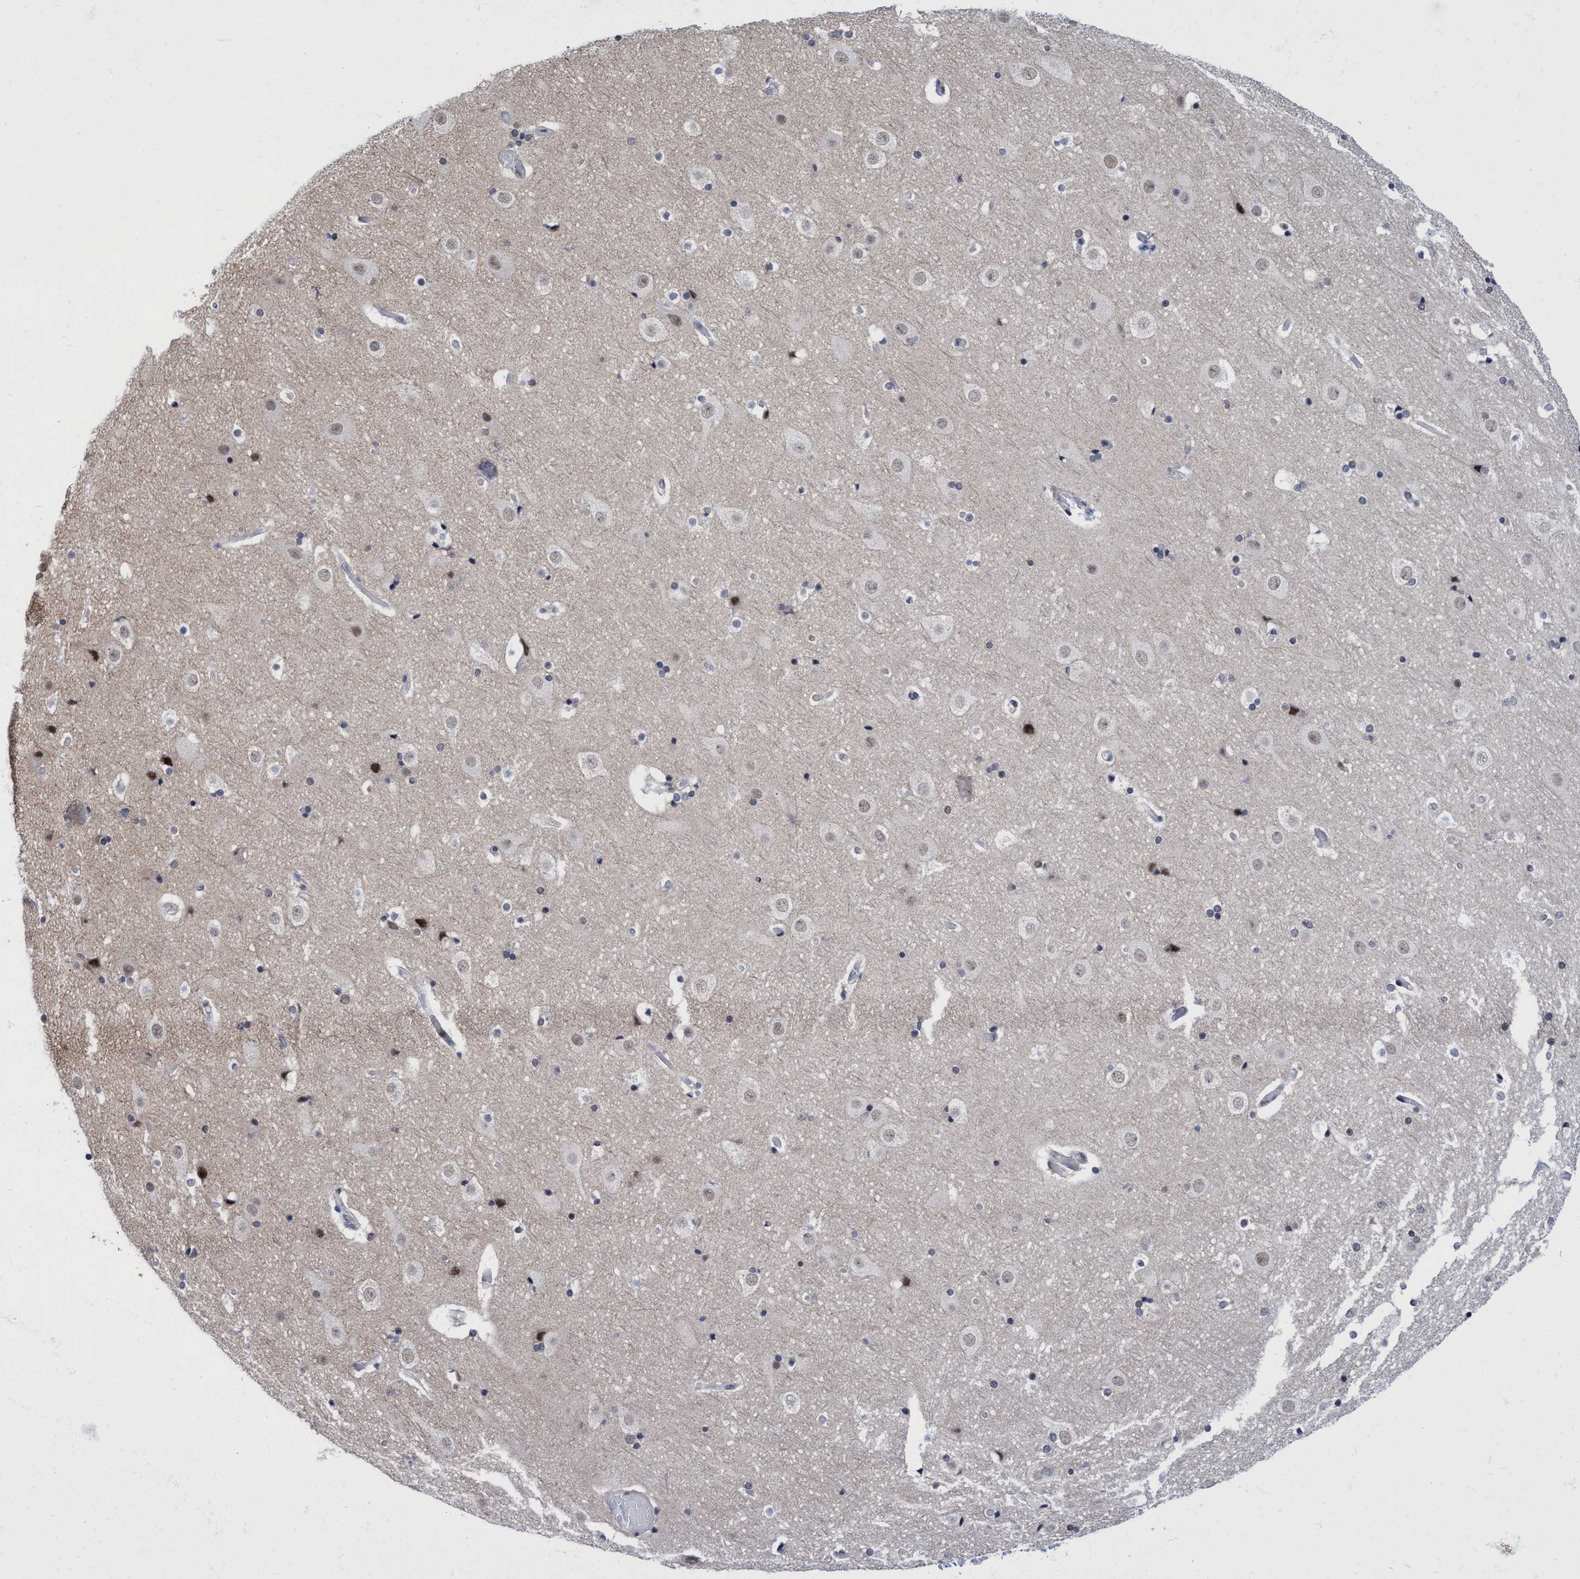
{"staining": {"intensity": "negative", "quantity": "none", "location": "none"}, "tissue": "cerebral cortex", "cell_type": "Endothelial cells", "image_type": "normal", "snomed": [{"axis": "morphology", "description": "Normal tissue, NOS"}, {"axis": "topography", "description": "Cerebral cortex"}], "caption": "Immunohistochemistry (IHC) histopathology image of normal cerebral cortex stained for a protein (brown), which exhibits no staining in endothelial cells. The staining was performed using DAB (3,3'-diaminobenzidine) to visualize the protein expression in brown, while the nuclei were stained in blue with hematoxylin (Magnification: 20x).", "gene": "C9orf78", "patient": {"sex": "male", "age": 57}}